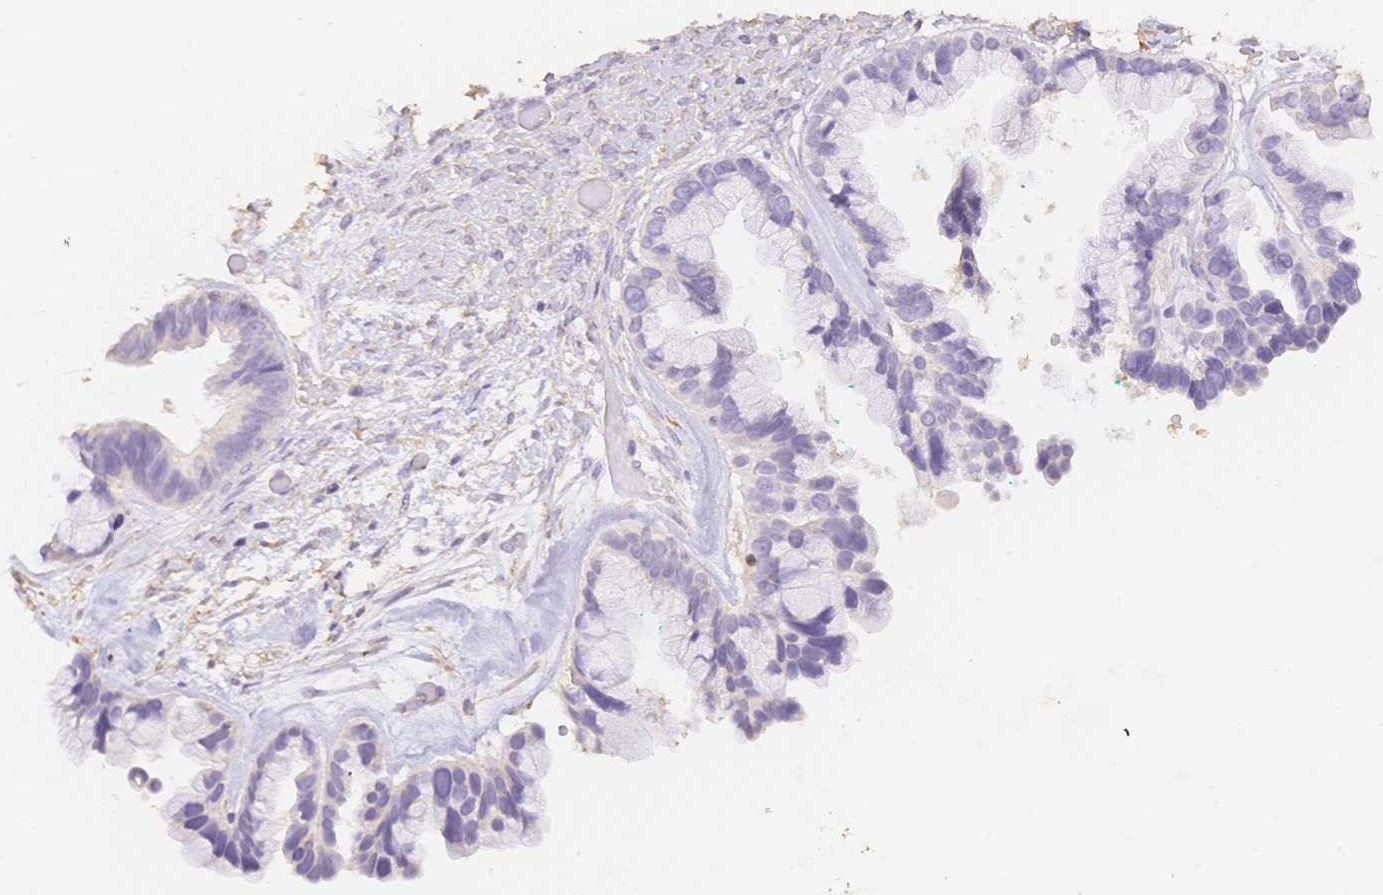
{"staining": {"intensity": "negative", "quantity": "none", "location": "none"}, "tissue": "ovarian cancer", "cell_type": "Tumor cells", "image_type": "cancer", "snomed": [{"axis": "morphology", "description": "Cystadenocarcinoma, serous, NOS"}, {"axis": "topography", "description": "Ovary"}], "caption": "Protein analysis of ovarian cancer reveals no significant staining in tumor cells.", "gene": "MBOAT7", "patient": {"sex": "female", "age": 56}}